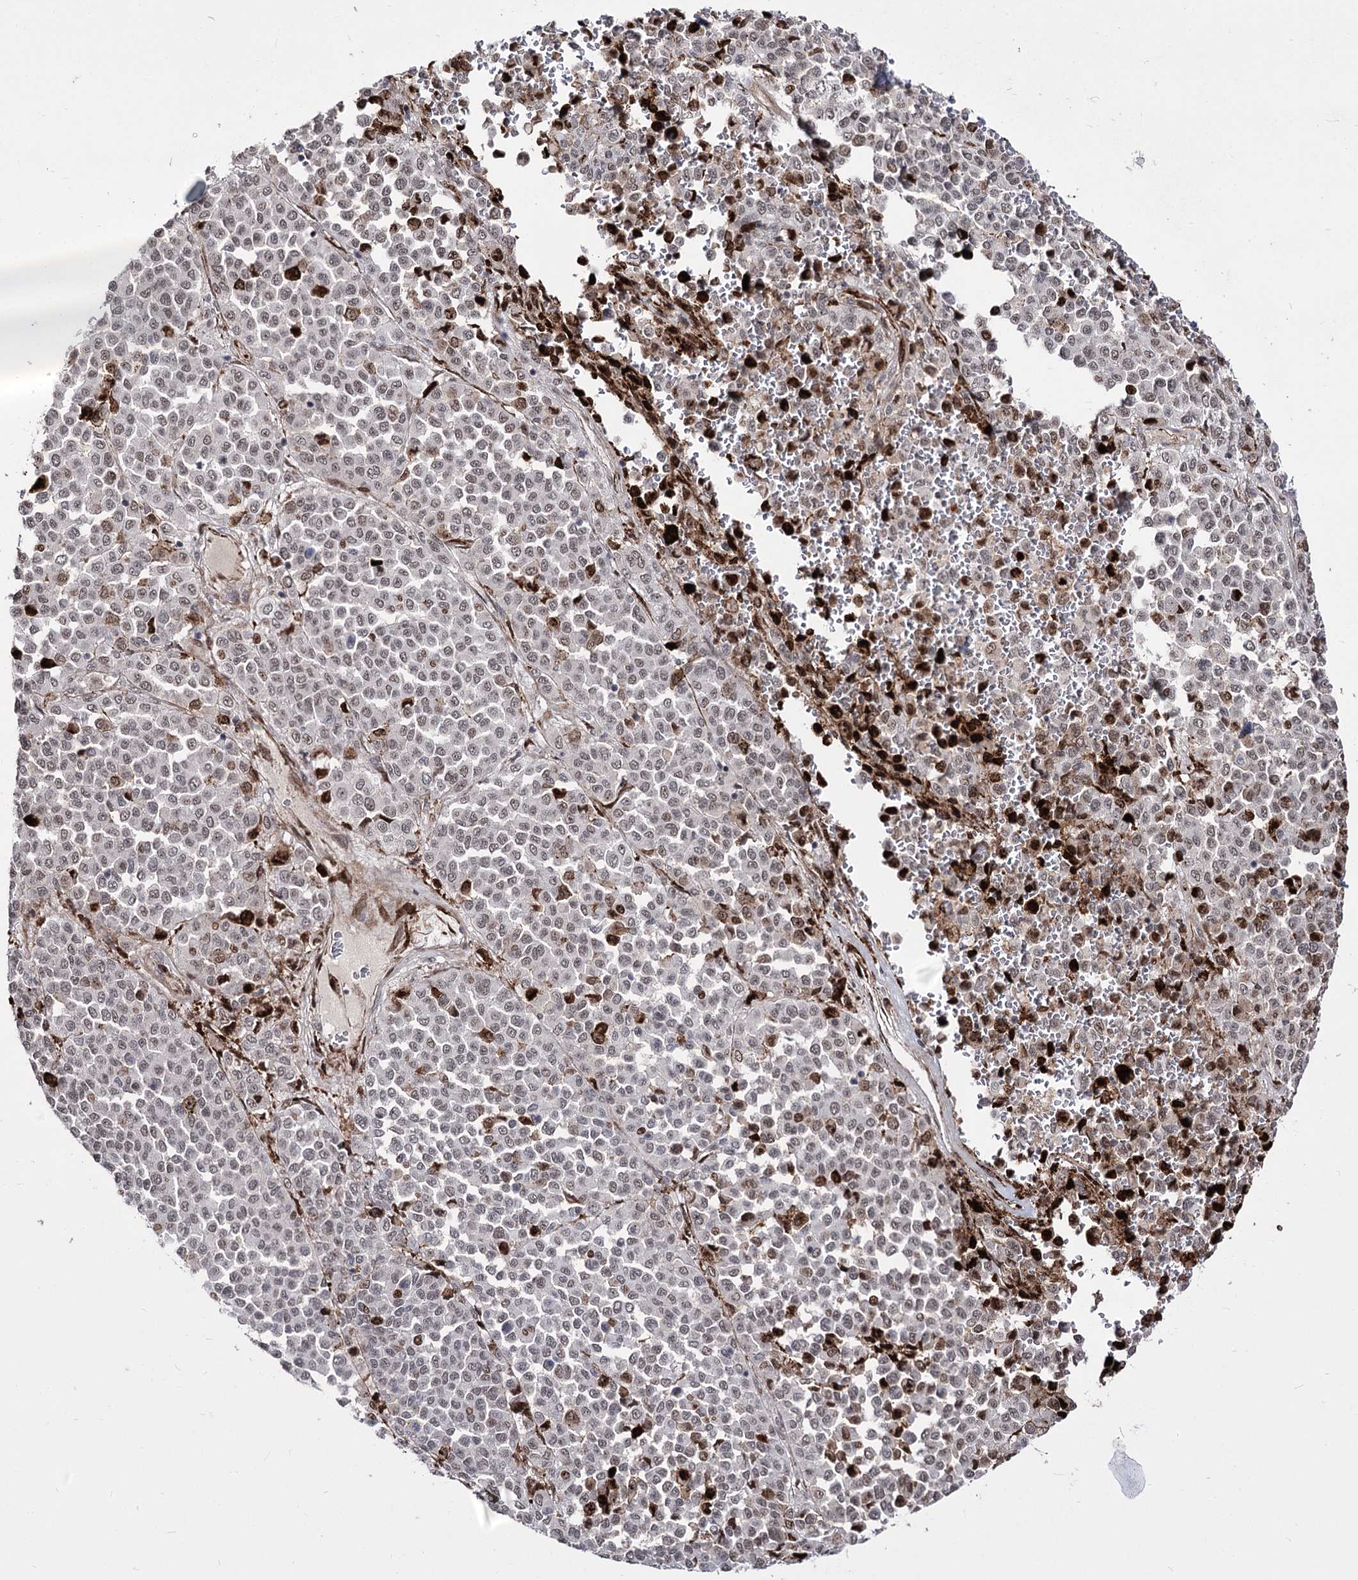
{"staining": {"intensity": "weak", "quantity": ">75%", "location": "nuclear"}, "tissue": "melanoma", "cell_type": "Tumor cells", "image_type": "cancer", "snomed": [{"axis": "morphology", "description": "Malignant melanoma, Metastatic site"}, {"axis": "topography", "description": "Pancreas"}], "caption": "There is low levels of weak nuclear positivity in tumor cells of melanoma, as demonstrated by immunohistochemical staining (brown color).", "gene": "STOX1", "patient": {"sex": "female", "age": 30}}